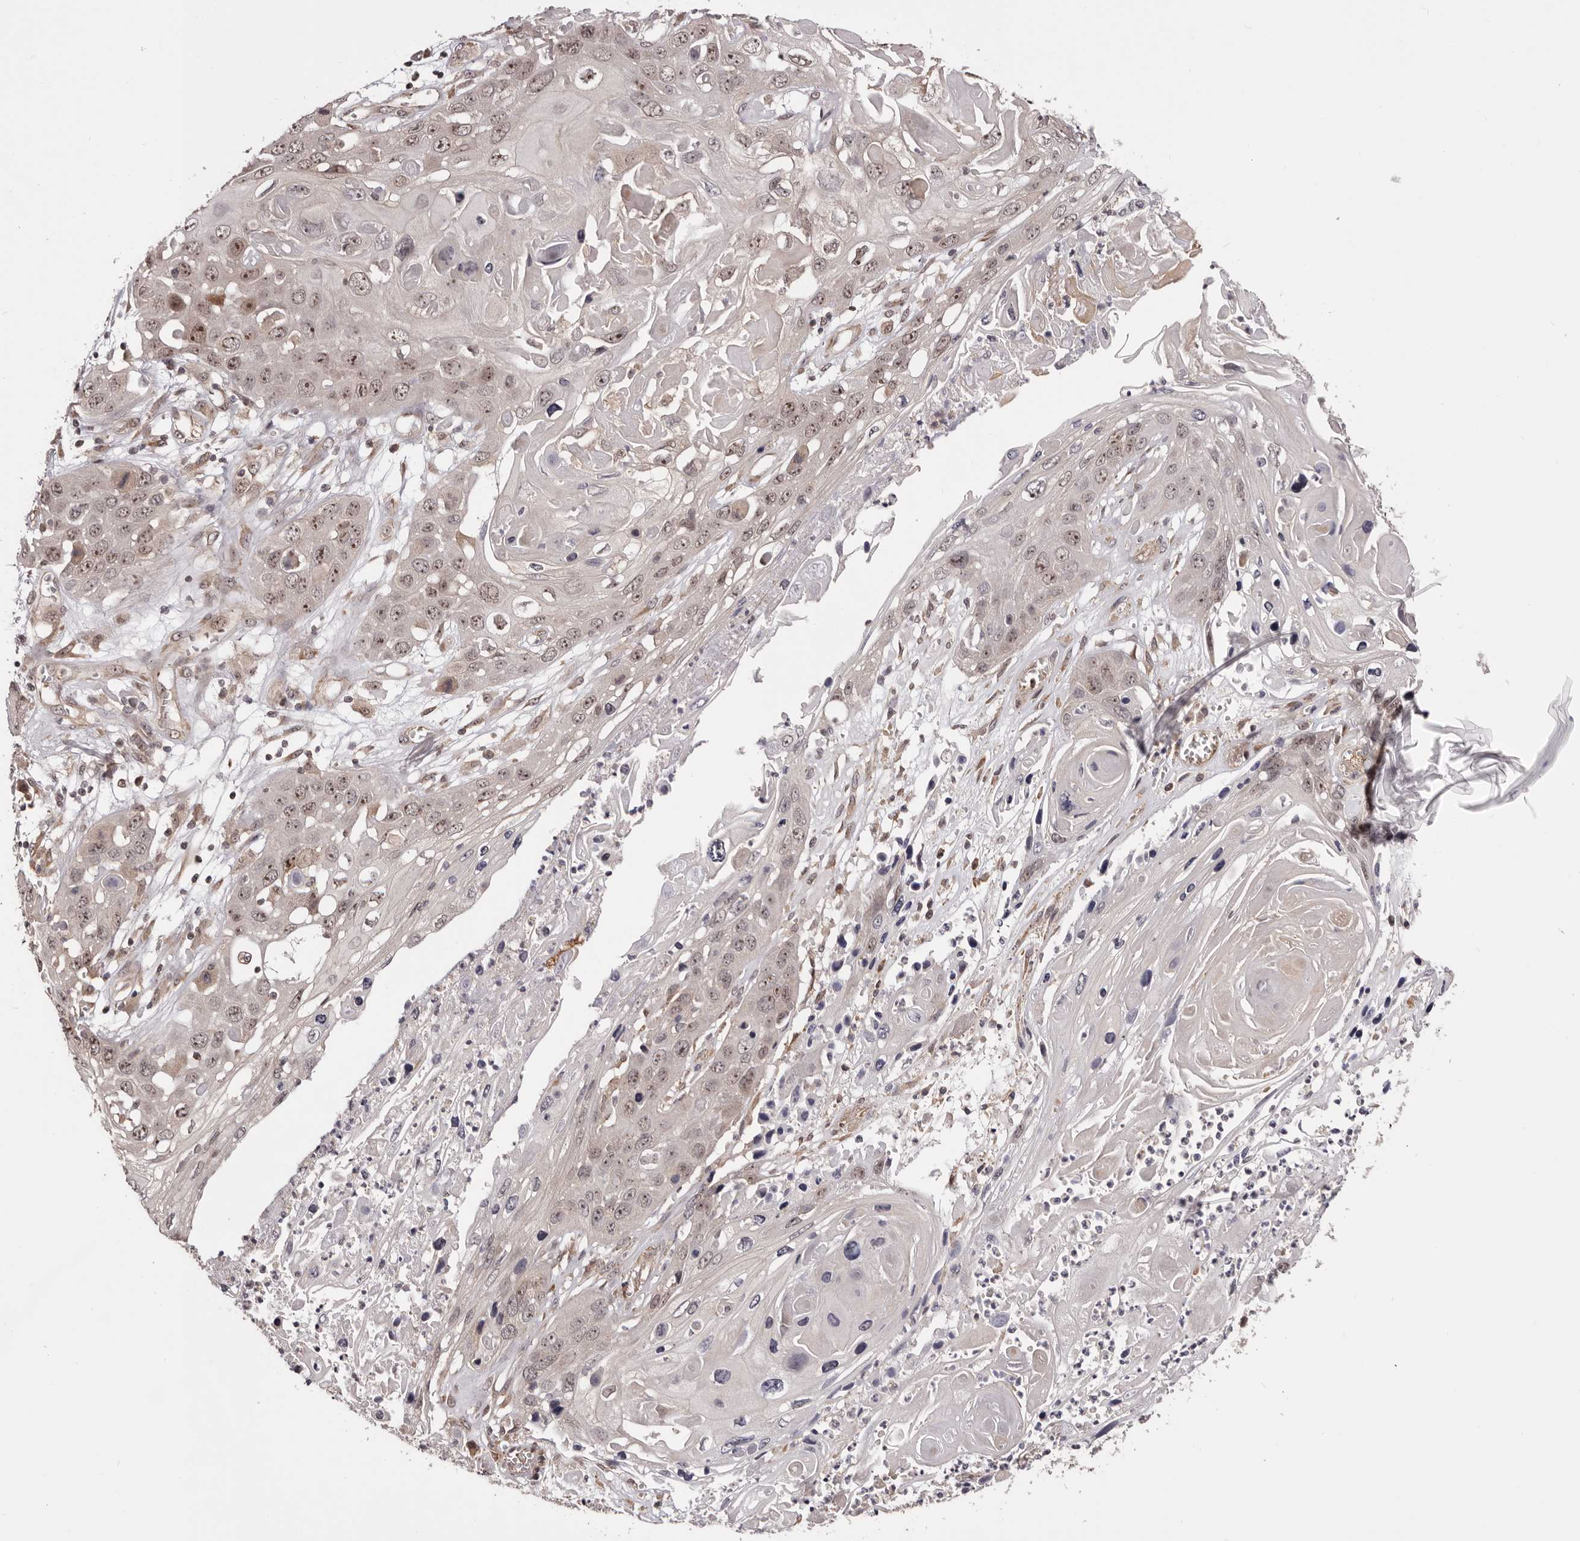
{"staining": {"intensity": "moderate", "quantity": ">75%", "location": "nuclear"}, "tissue": "skin cancer", "cell_type": "Tumor cells", "image_type": "cancer", "snomed": [{"axis": "morphology", "description": "Squamous cell carcinoma, NOS"}, {"axis": "topography", "description": "Skin"}], "caption": "Brown immunohistochemical staining in skin squamous cell carcinoma demonstrates moderate nuclear positivity in about >75% of tumor cells. (Brightfield microscopy of DAB IHC at high magnification).", "gene": "NOL12", "patient": {"sex": "male", "age": 55}}